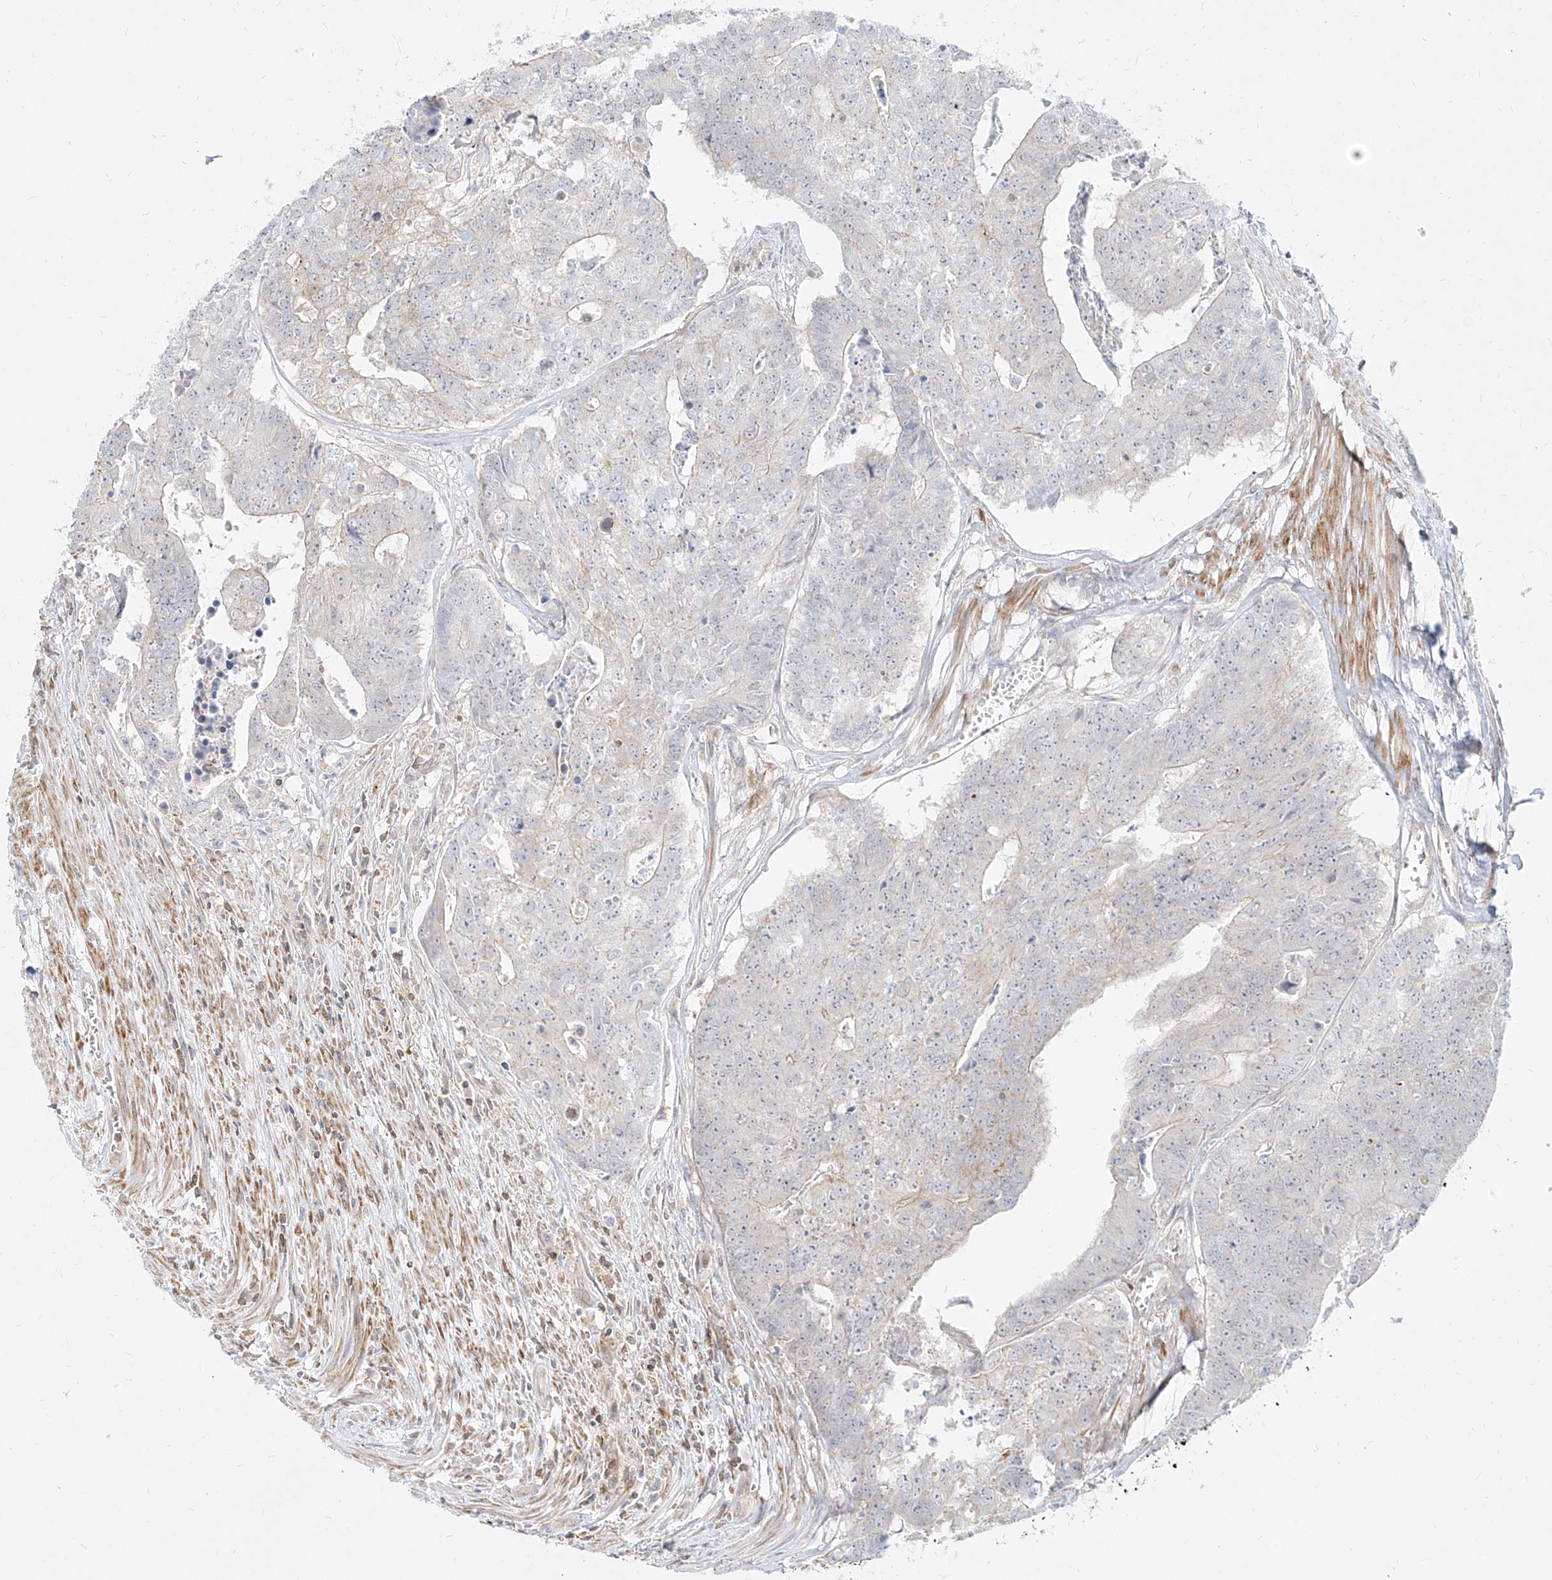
{"staining": {"intensity": "negative", "quantity": "none", "location": "none"}, "tissue": "colorectal cancer", "cell_type": "Tumor cells", "image_type": "cancer", "snomed": [{"axis": "morphology", "description": "Adenocarcinoma, NOS"}, {"axis": "topography", "description": "Colon"}], "caption": "The histopathology image shows no staining of tumor cells in adenocarcinoma (colorectal).", "gene": "SLC2A12", "patient": {"sex": "female", "age": 67}}